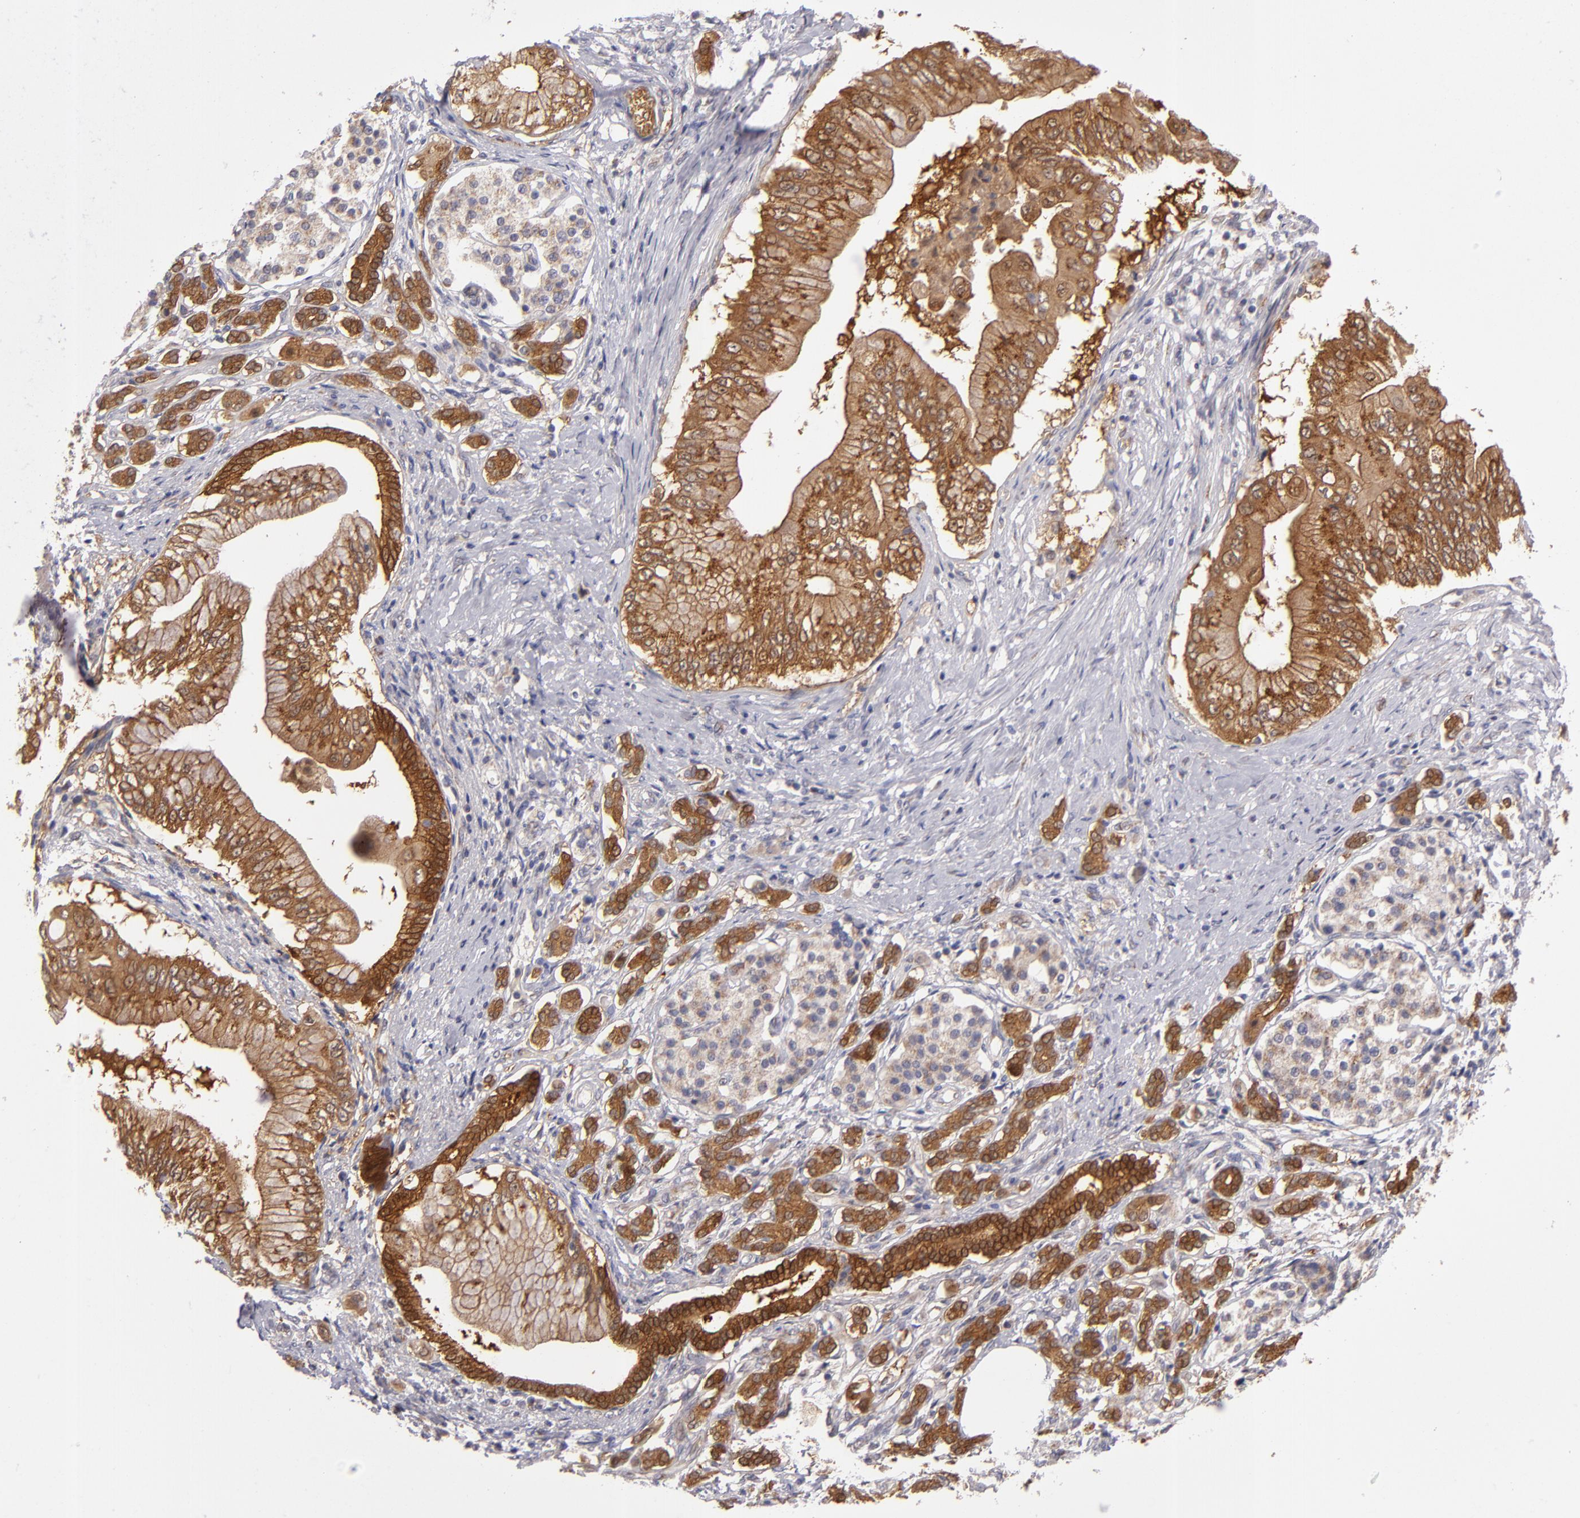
{"staining": {"intensity": "strong", "quantity": ">75%", "location": "cytoplasmic/membranous"}, "tissue": "pancreatic cancer", "cell_type": "Tumor cells", "image_type": "cancer", "snomed": [{"axis": "morphology", "description": "Adenocarcinoma, NOS"}, {"axis": "topography", "description": "Pancreas"}], "caption": "Protein analysis of pancreatic adenocarcinoma tissue displays strong cytoplasmic/membranous staining in about >75% of tumor cells.", "gene": "SH2D4A", "patient": {"sex": "male", "age": 62}}